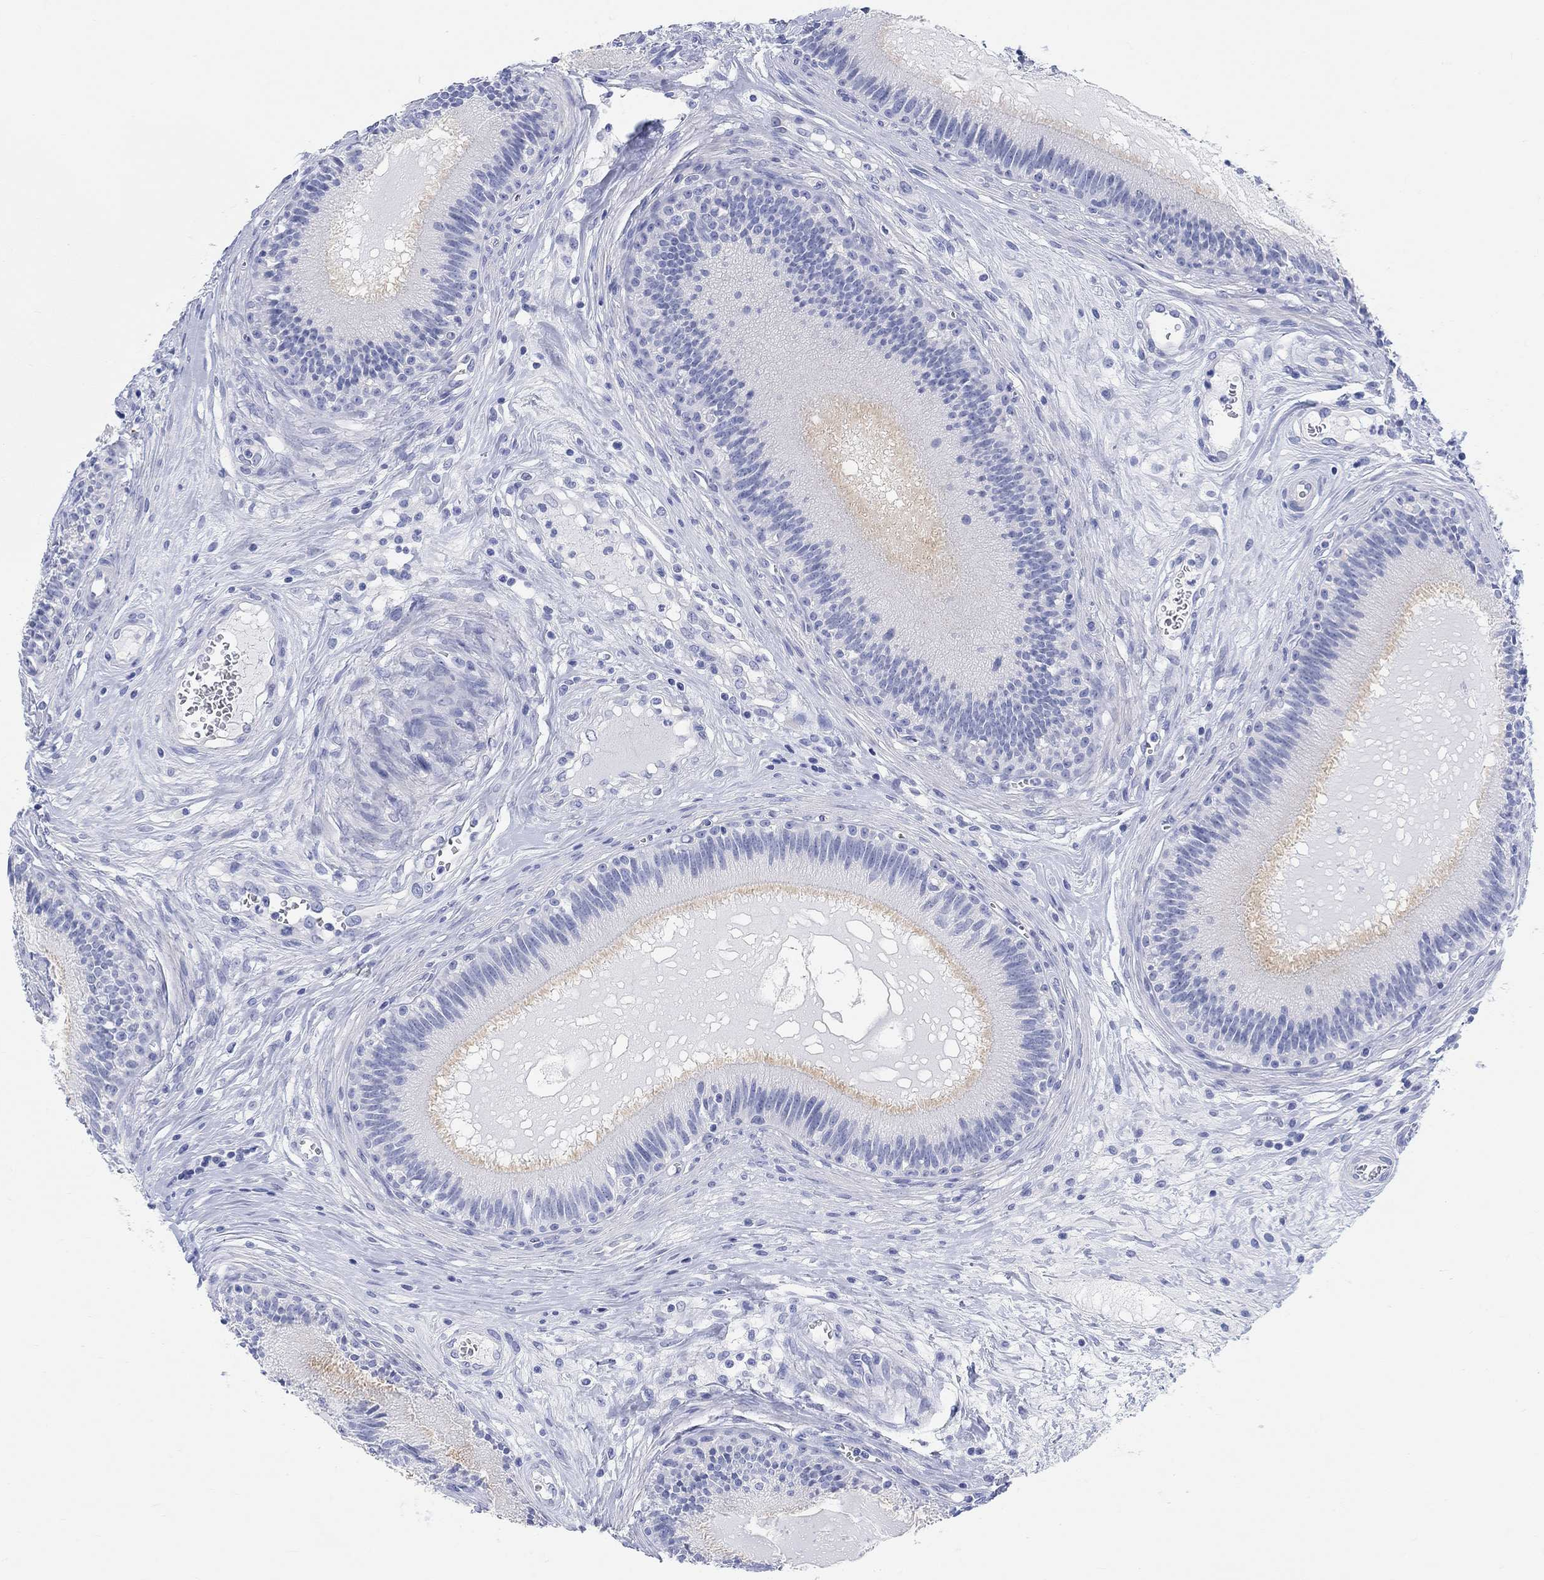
{"staining": {"intensity": "weak", "quantity": "<25%", "location": "cytoplasmic/membranous"}, "tissue": "epididymis", "cell_type": "Glandular cells", "image_type": "normal", "snomed": [{"axis": "morphology", "description": "Normal tissue, NOS"}, {"axis": "topography", "description": "Epididymis"}], "caption": "Glandular cells are negative for brown protein staining in normal epididymis. (Brightfield microscopy of DAB IHC at high magnification).", "gene": "XIRP2", "patient": {"sex": "male", "age": 27}}